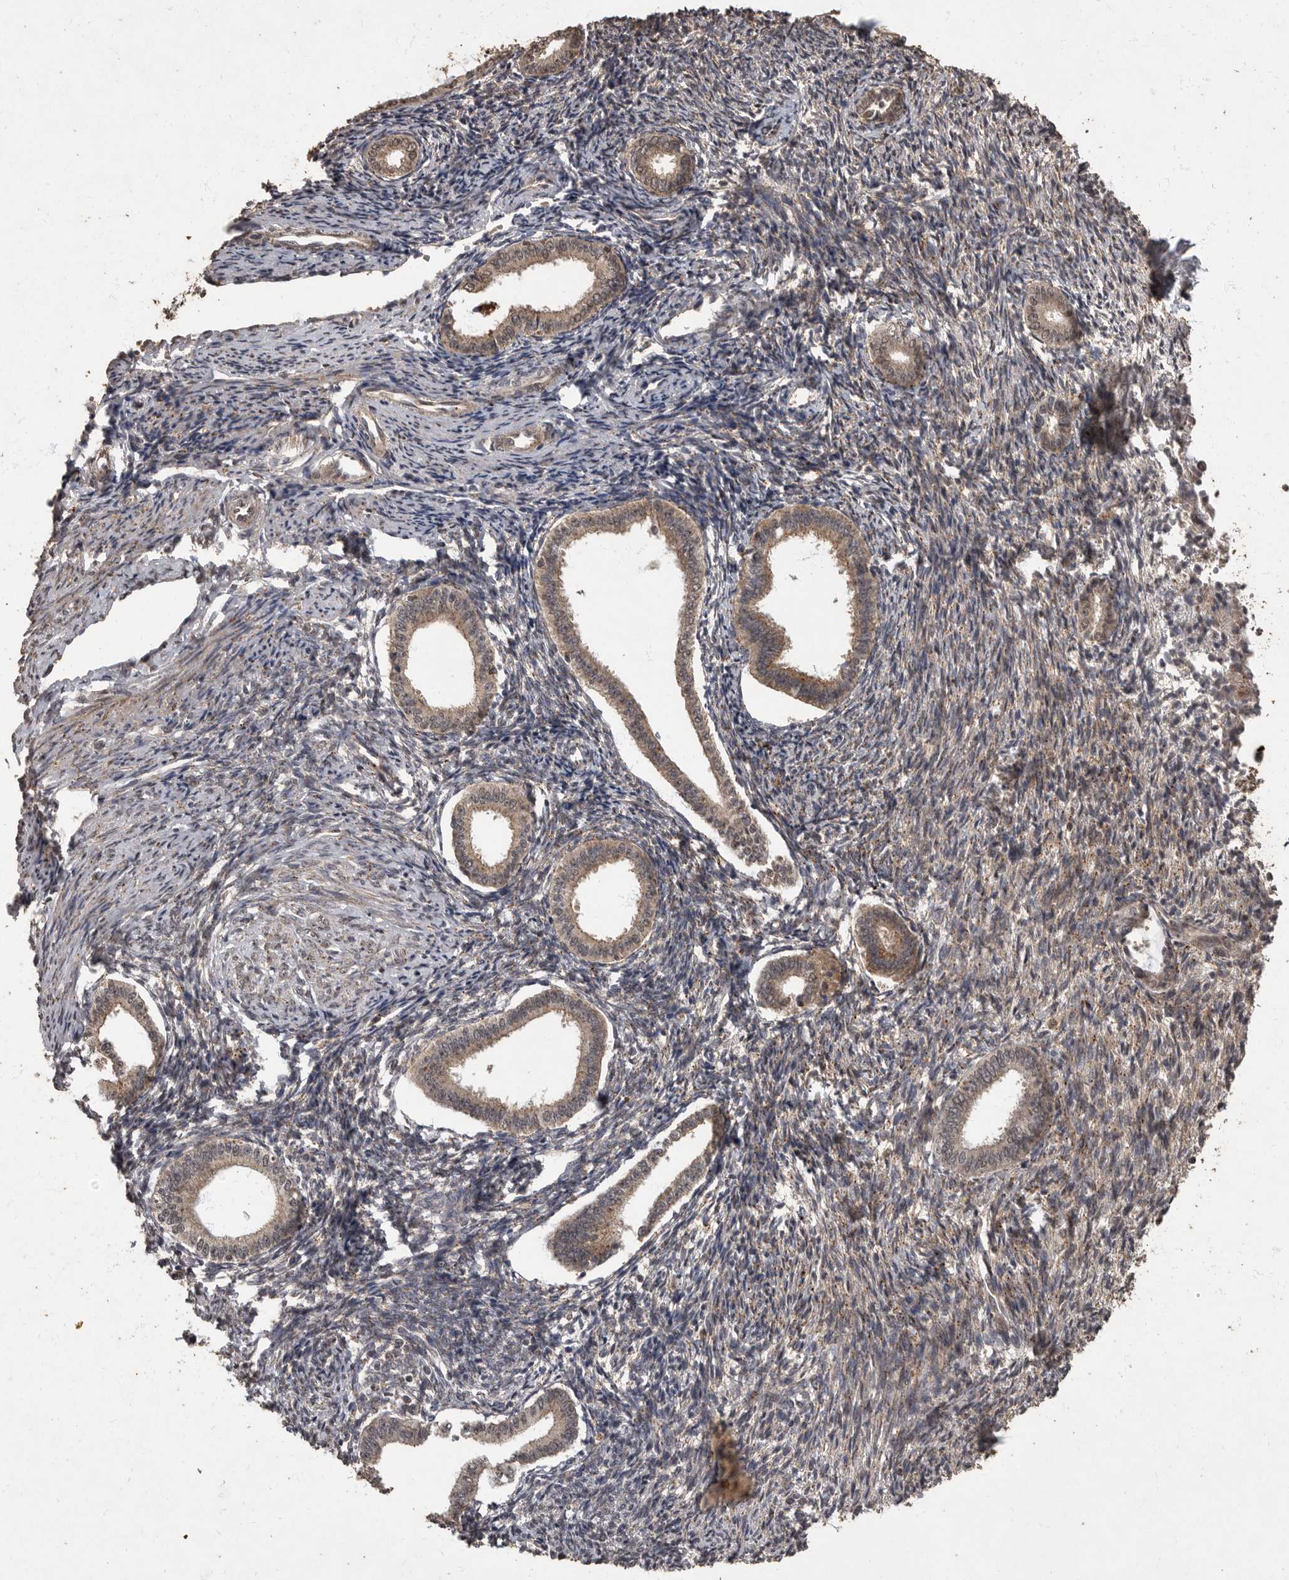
{"staining": {"intensity": "moderate", "quantity": ">75%", "location": "cytoplasmic/membranous,nuclear"}, "tissue": "endometrium", "cell_type": "Cells in endometrial stroma", "image_type": "normal", "snomed": [{"axis": "morphology", "description": "Normal tissue, NOS"}, {"axis": "topography", "description": "Endometrium"}], "caption": "Immunohistochemistry photomicrograph of benign endometrium stained for a protein (brown), which reveals medium levels of moderate cytoplasmic/membranous,nuclear expression in approximately >75% of cells in endometrial stroma.", "gene": "MAFG", "patient": {"sex": "female", "age": 56}}